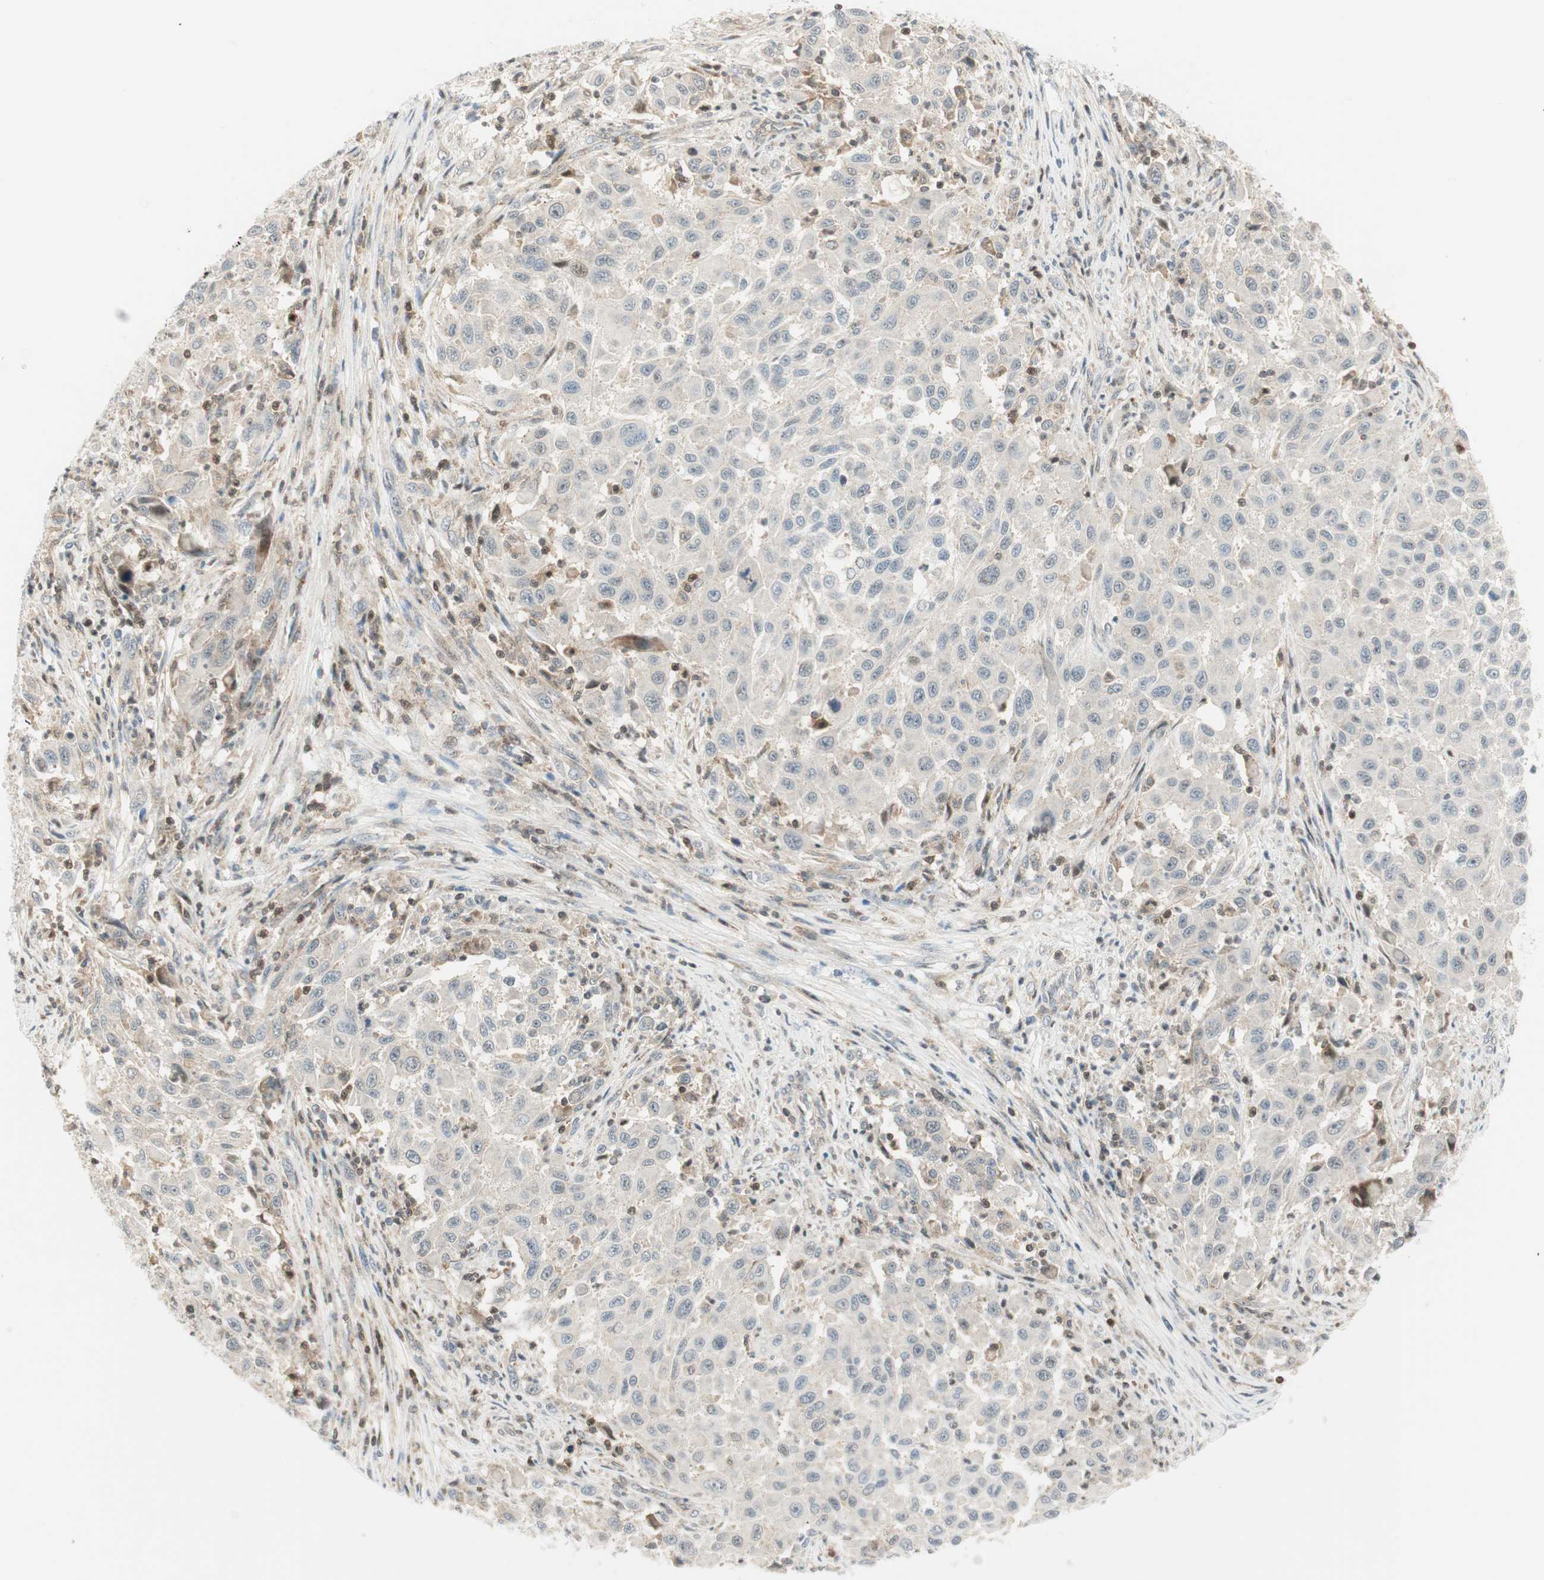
{"staining": {"intensity": "weak", "quantity": ">75%", "location": "cytoplasmic/membranous"}, "tissue": "melanoma", "cell_type": "Tumor cells", "image_type": "cancer", "snomed": [{"axis": "morphology", "description": "Malignant melanoma, Metastatic site"}, {"axis": "topography", "description": "Lymph node"}], "caption": "Melanoma tissue displays weak cytoplasmic/membranous positivity in approximately >75% of tumor cells, visualized by immunohistochemistry.", "gene": "PPP1CA", "patient": {"sex": "male", "age": 61}}